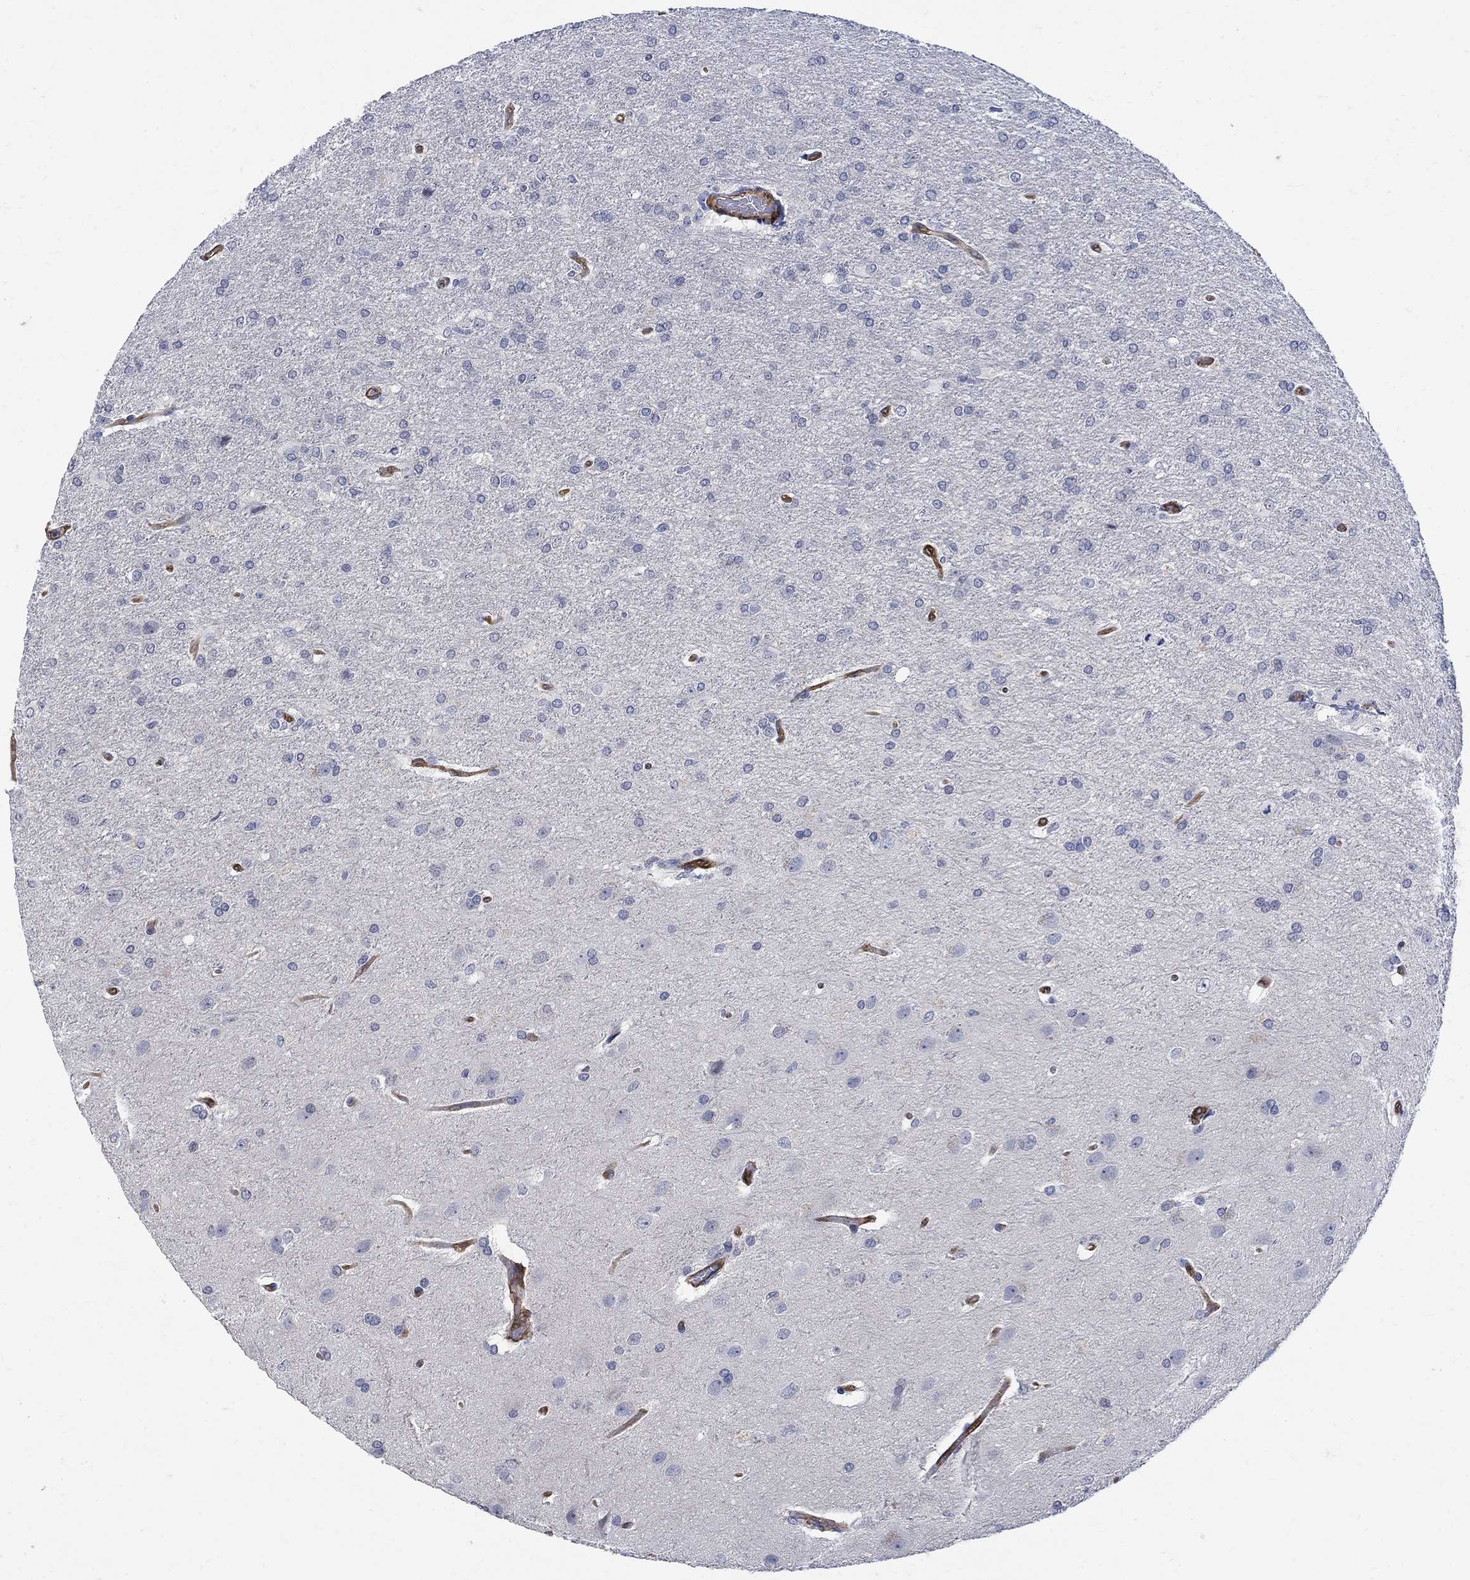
{"staining": {"intensity": "negative", "quantity": "none", "location": "none"}, "tissue": "glioma", "cell_type": "Tumor cells", "image_type": "cancer", "snomed": [{"axis": "morphology", "description": "Glioma, malignant, High grade"}, {"axis": "topography", "description": "Brain"}], "caption": "An image of human high-grade glioma (malignant) is negative for staining in tumor cells.", "gene": "TGM2", "patient": {"sex": "male", "age": 68}}